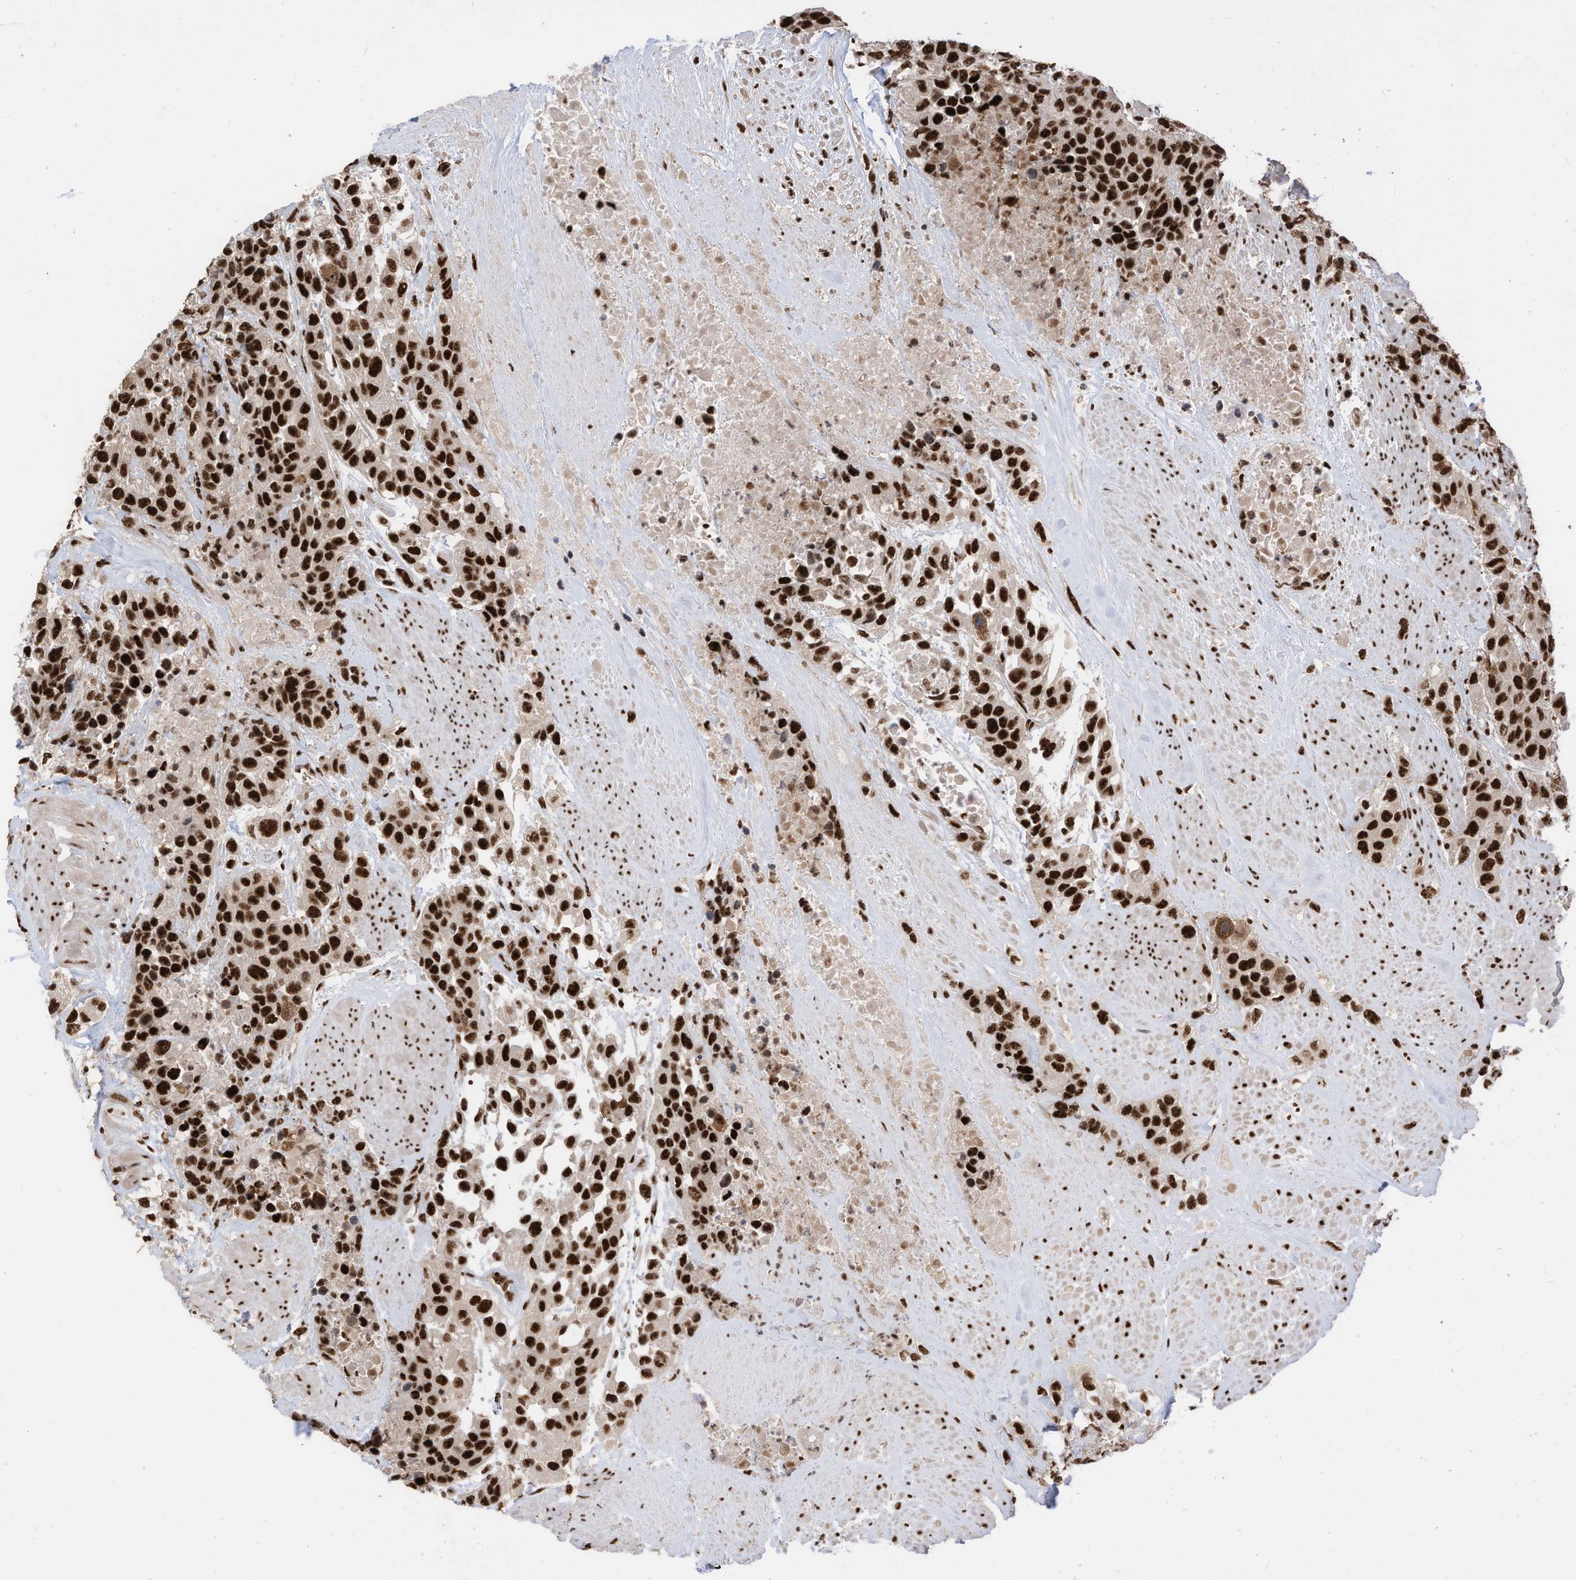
{"staining": {"intensity": "strong", "quantity": ">75%", "location": "nuclear"}, "tissue": "urothelial cancer", "cell_type": "Tumor cells", "image_type": "cancer", "snomed": [{"axis": "morphology", "description": "Urothelial carcinoma, High grade"}, {"axis": "topography", "description": "Urinary bladder"}], "caption": "Immunohistochemical staining of high-grade urothelial carcinoma reveals strong nuclear protein positivity in about >75% of tumor cells.", "gene": "SF3A3", "patient": {"sex": "female", "age": 80}}